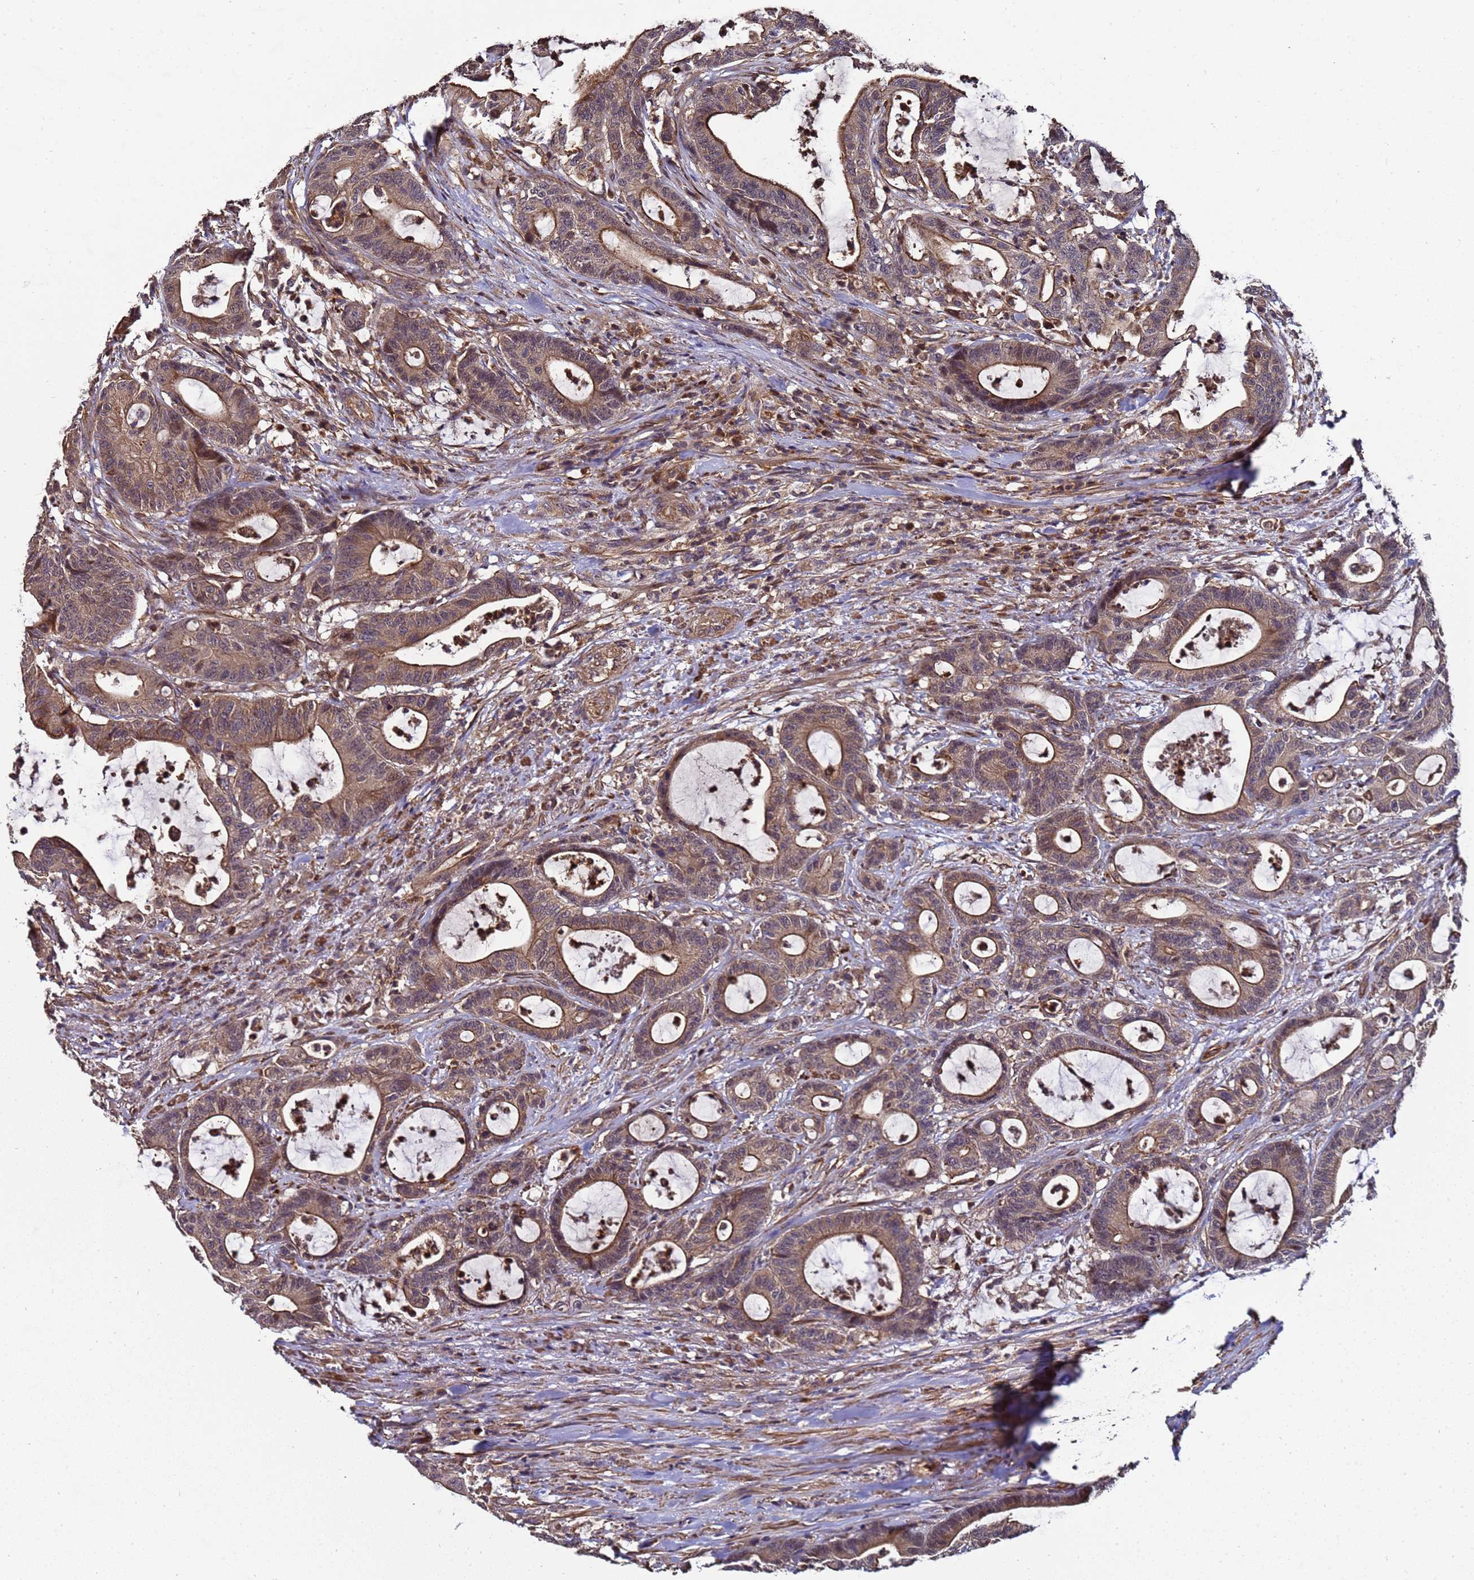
{"staining": {"intensity": "moderate", "quantity": ">75%", "location": "cytoplasmic/membranous,nuclear"}, "tissue": "colorectal cancer", "cell_type": "Tumor cells", "image_type": "cancer", "snomed": [{"axis": "morphology", "description": "Adenocarcinoma, NOS"}, {"axis": "topography", "description": "Colon"}], "caption": "About >75% of tumor cells in colorectal adenocarcinoma show moderate cytoplasmic/membranous and nuclear protein positivity as visualized by brown immunohistochemical staining.", "gene": "GSTCD", "patient": {"sex": "female", "age": 84}}